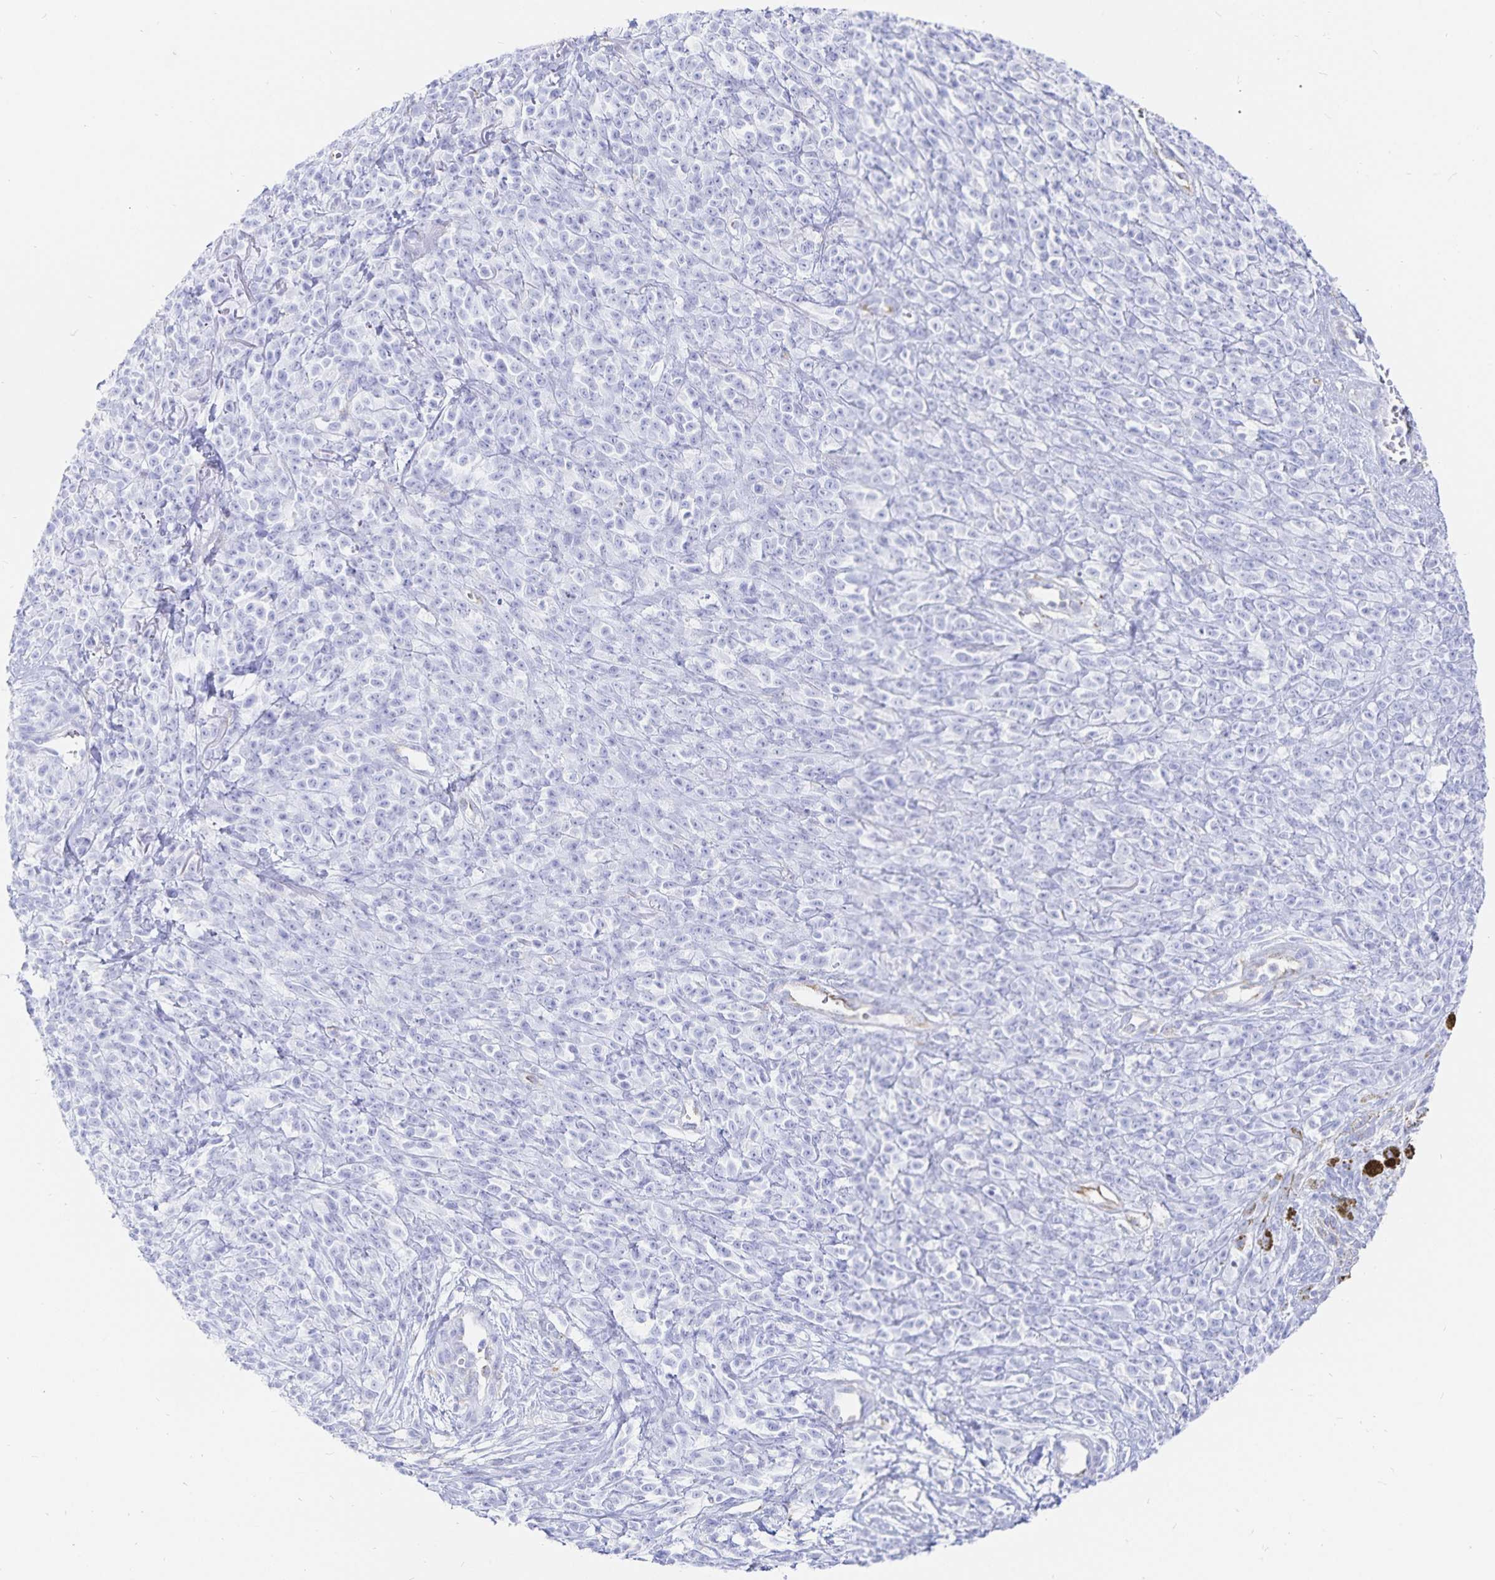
{"staining": {"intensity": "negative", "quantity": "none", "location": "none"}, "tissue": "melanoma", "cell_type": "Tumor cells", "image_type": "cancer", "snomed": [{"axis": "morphology", "description": "Malignant melanoma, NOS"}, {"axis": "topography", "description": "Skin"}, {"axis": "topography", "description": "Skin of trunk"}], "caption": "A high-resolution histopathology image shows IHC staining of malignant melanoma, which exhibits no significant positivity in tumor cells.", "gene": "INSL5", "patient": {"sex": "male", "age": 74}}